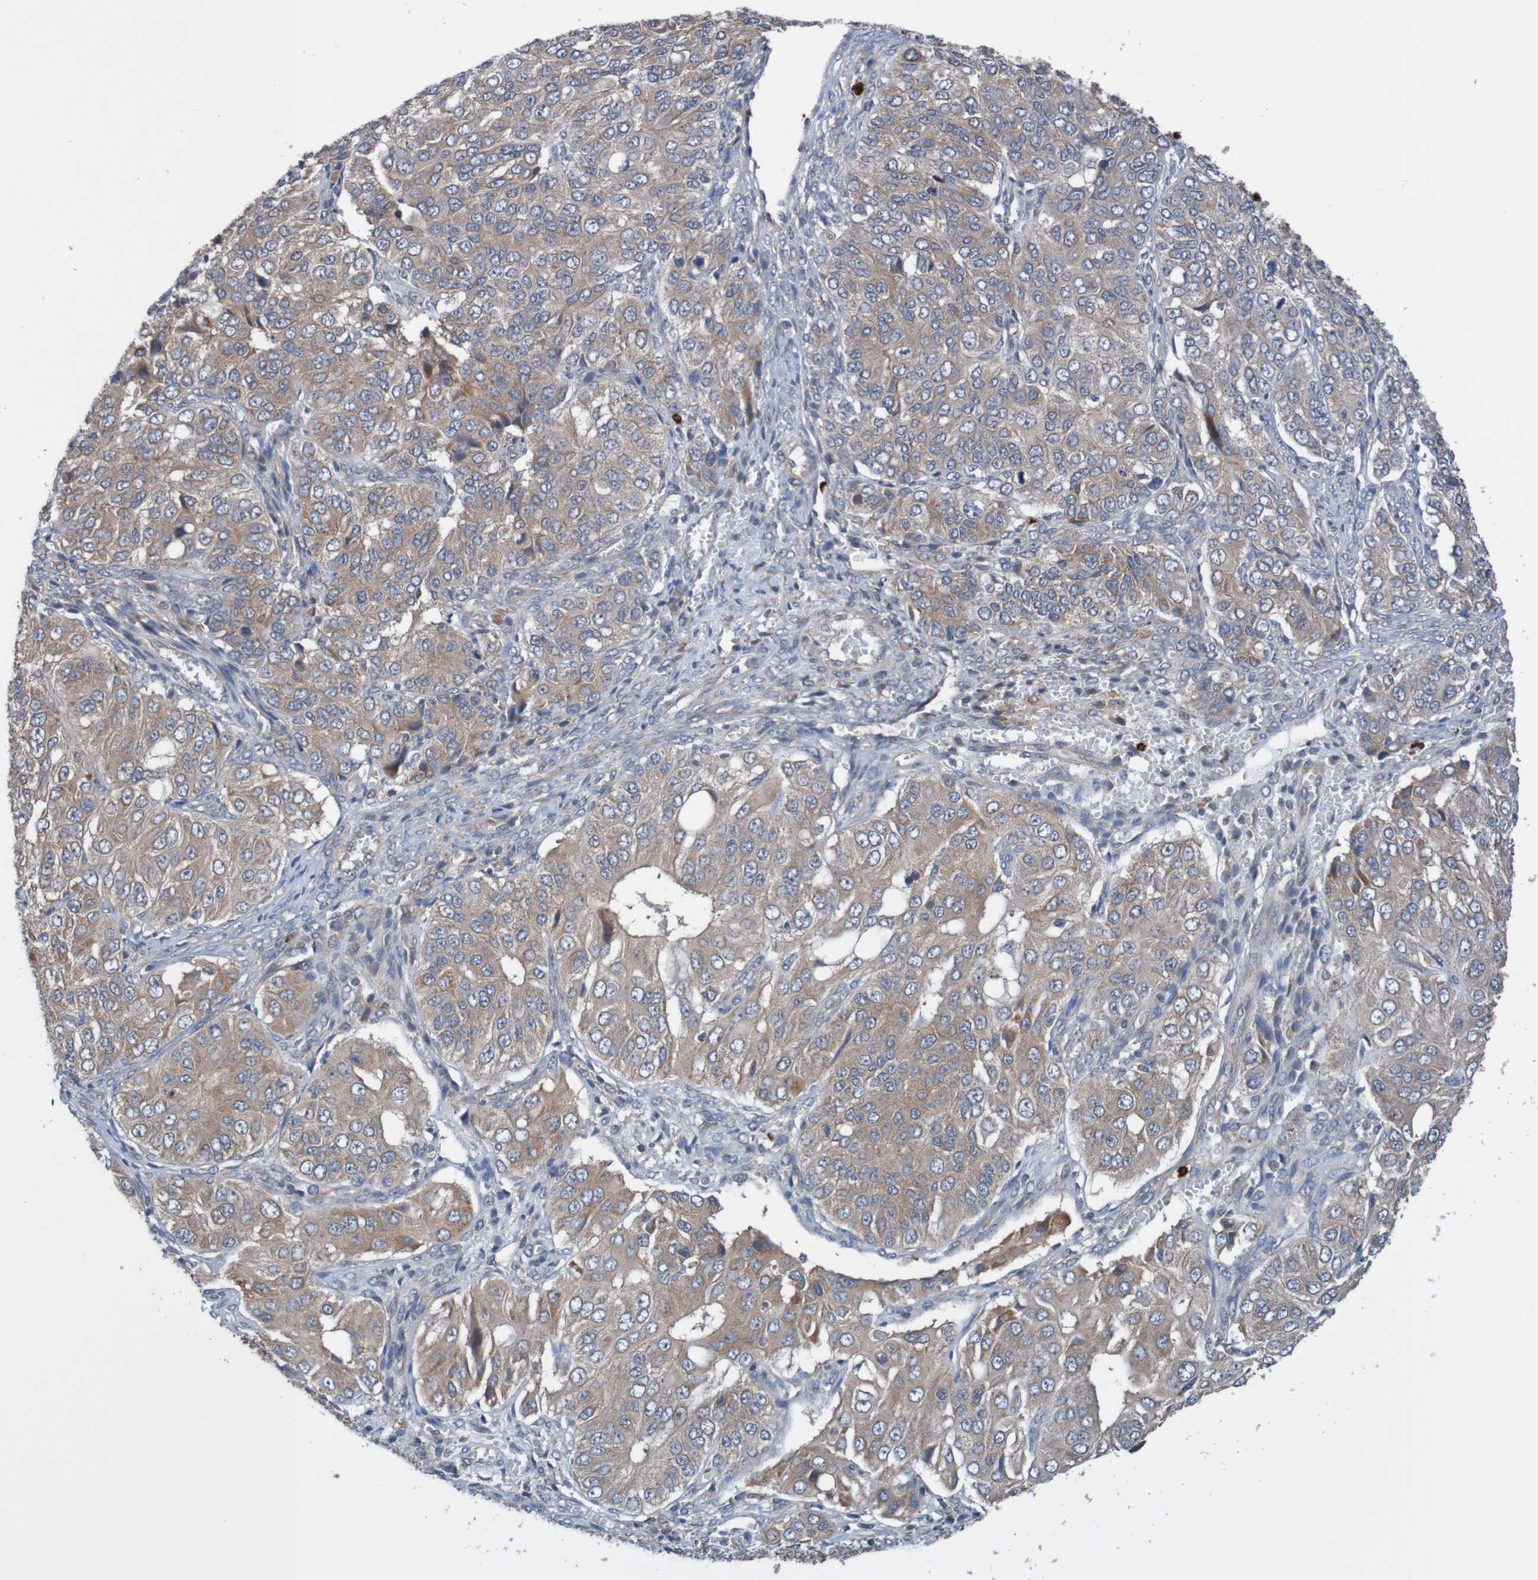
{"staining": {"intensity": "weak", "quantity": ">75%", "location": "cytoplasmic/membranous"}, "tissue": "ovarian cancer", "cell_type": "Tumor cells", "image_type": "cancer", "snomed": [{"axis": "morphology", "description": "Carcinoma, endometroid"}, {"axis": "topography", "description": "Ovary"}], "caption": "Tumor cells show low levels of weak cytoplasmic/membranous expression in approximately >75% of cells in ovarian endometroid carcinoma.", "gene": "ST8SIA6", "patient": {"sex": "female", "age": 51}}